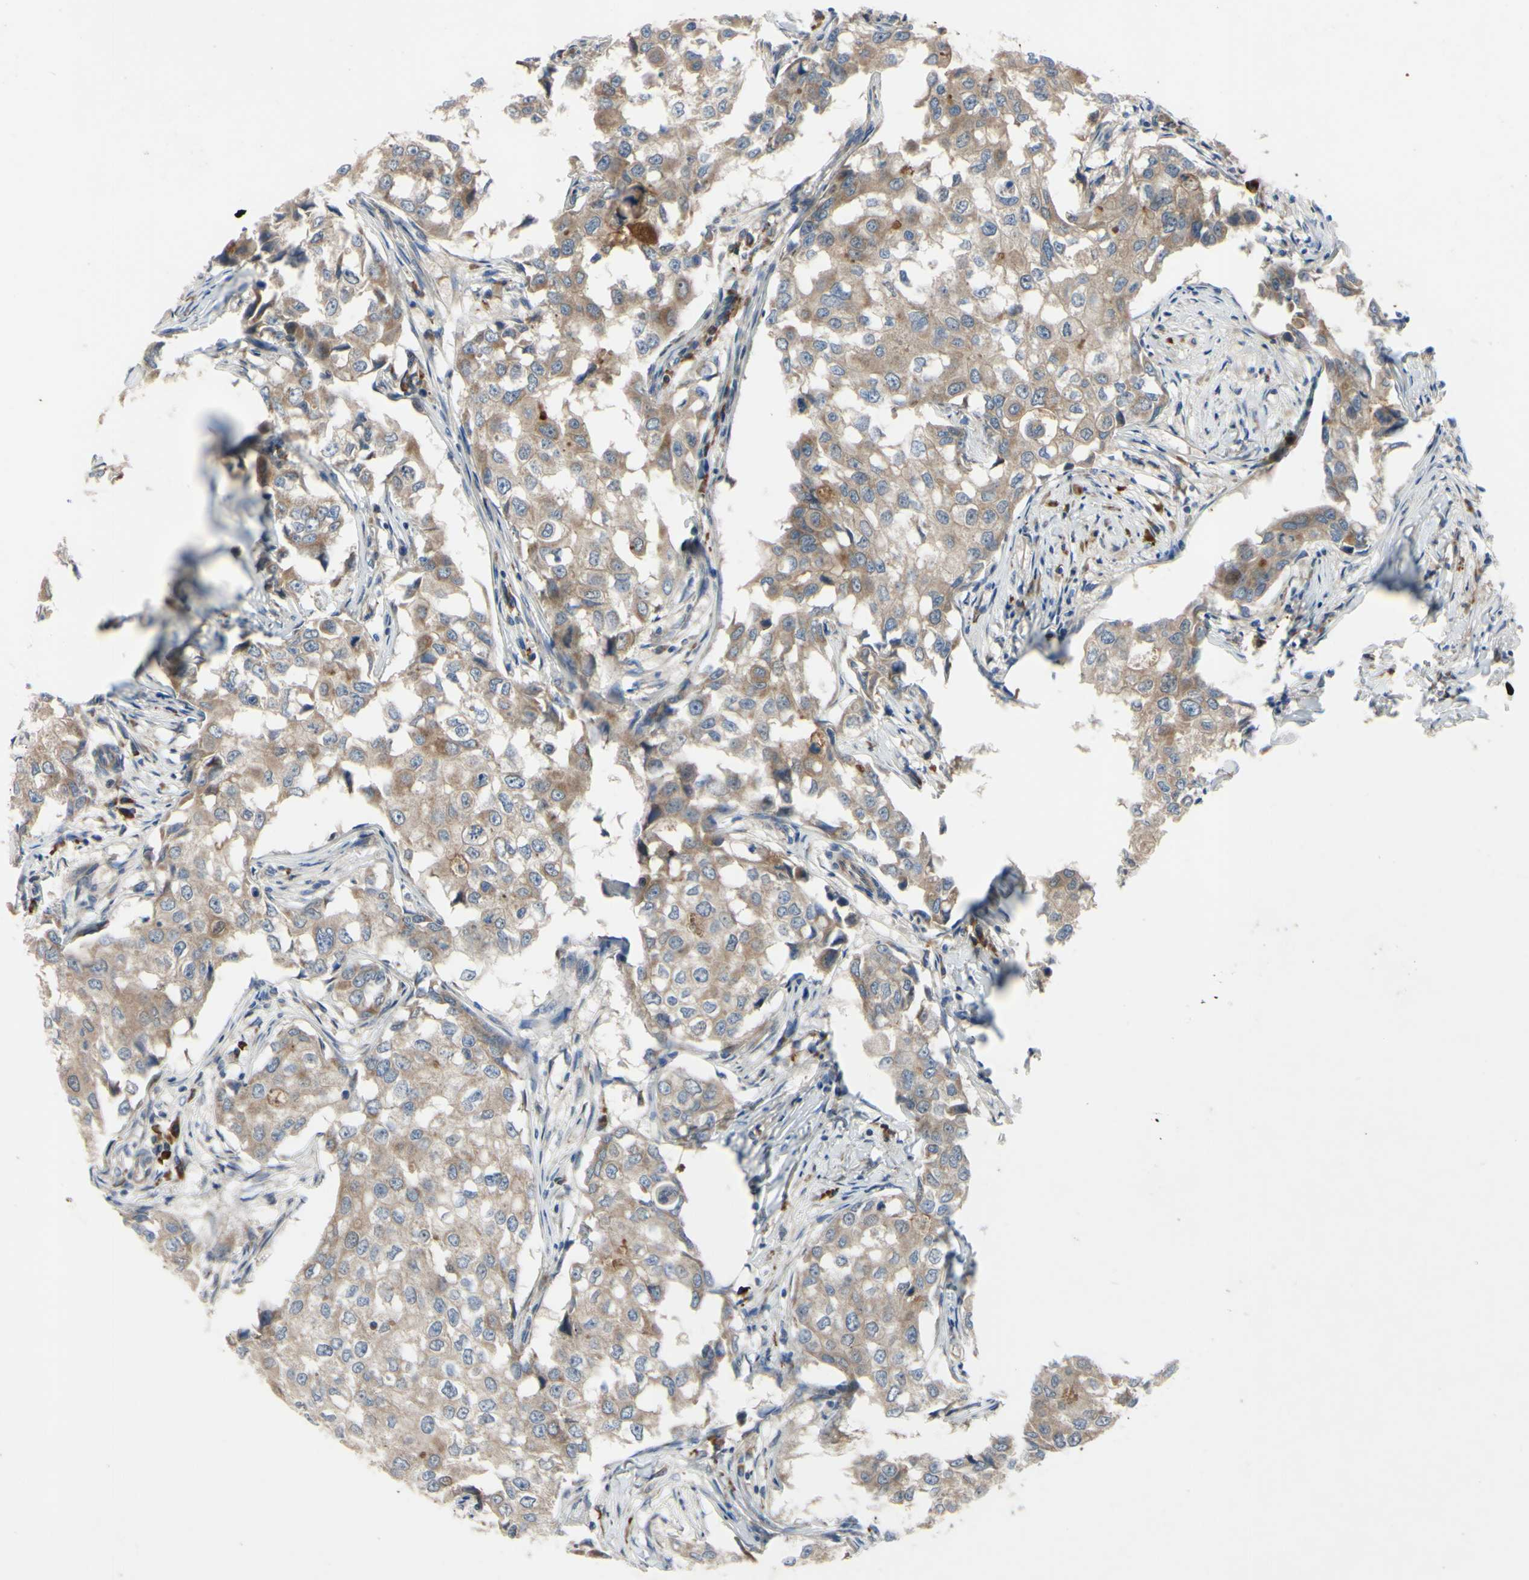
{"staining": {"intensity": "weak", "quantity": ">75%", "location": "cytoplasmic/membranous"}, "tissue": "breast cancer", "cell_type": "Tumor cells", "image_type": "cancer", "snomed": [{"axis": "morphology", "description": "Duct carcinoma"}, {"axis": "topography", "description": "Breast"}], "caption": "Invasive ductal carcinoma (breast) stained with DAB (3,3'-diaminobenzidine) IHC shows low levels of weak cytoplasmic/membranous staining in about >75% of tumor cells.", "gene": "XIAP", "patient": {"sex": "female", "age": 27}}